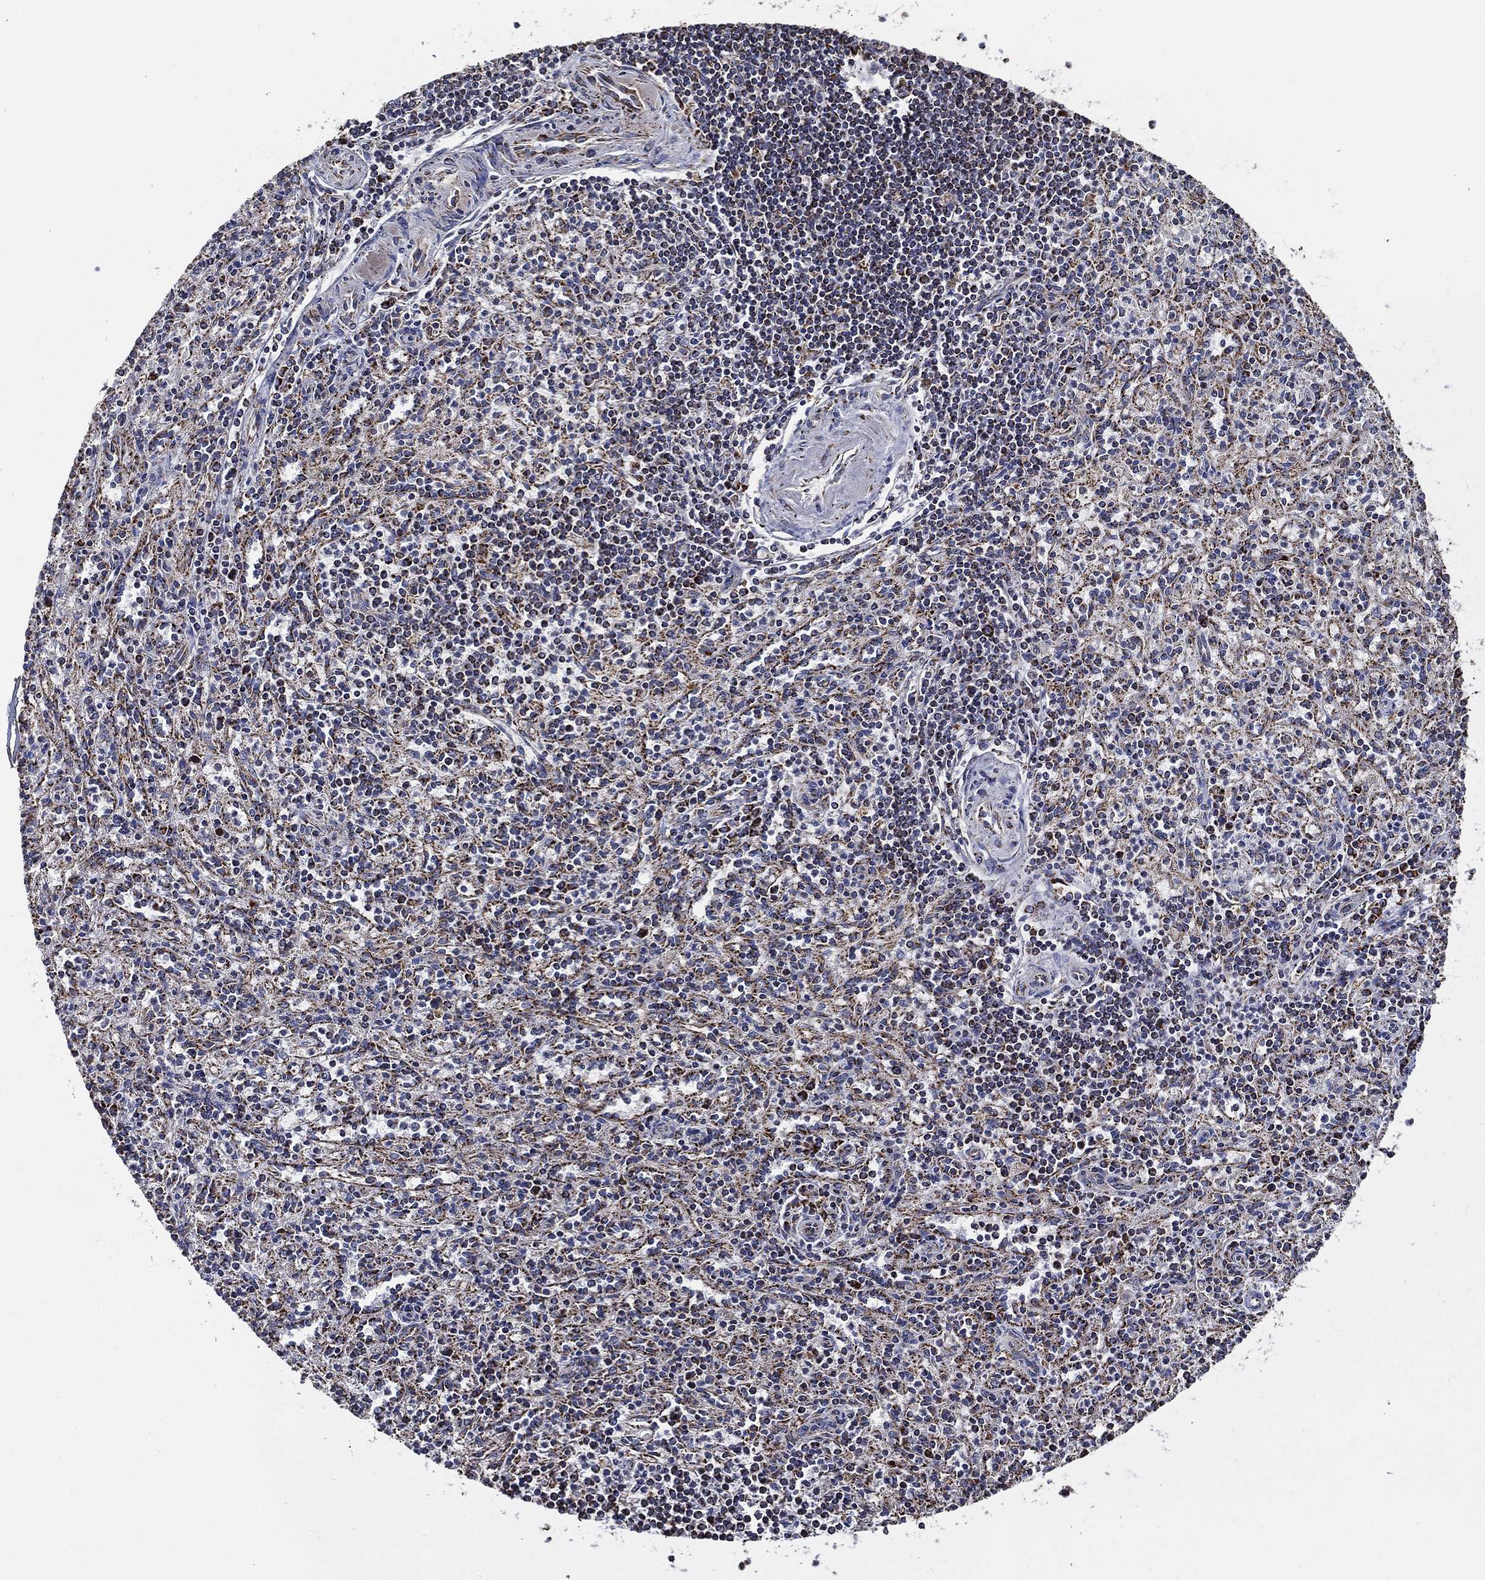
{"staining": {"intensity": "negative", "quantity": "none", "location": "none"}, "tissue": "spleen", "cell_type": "Cells in red pulp", "image_type": "normal", "snomed": [{"axis": "morphology", "description": "Normal tissue, NOS"}, {"axis": "topography", "description": "Spleen"}], "caption": "The image shows no significant staining in cells in red pulp of spleen.", "gene": "NDUFAB1", "patient": {"sex": "male", "age": 69}}